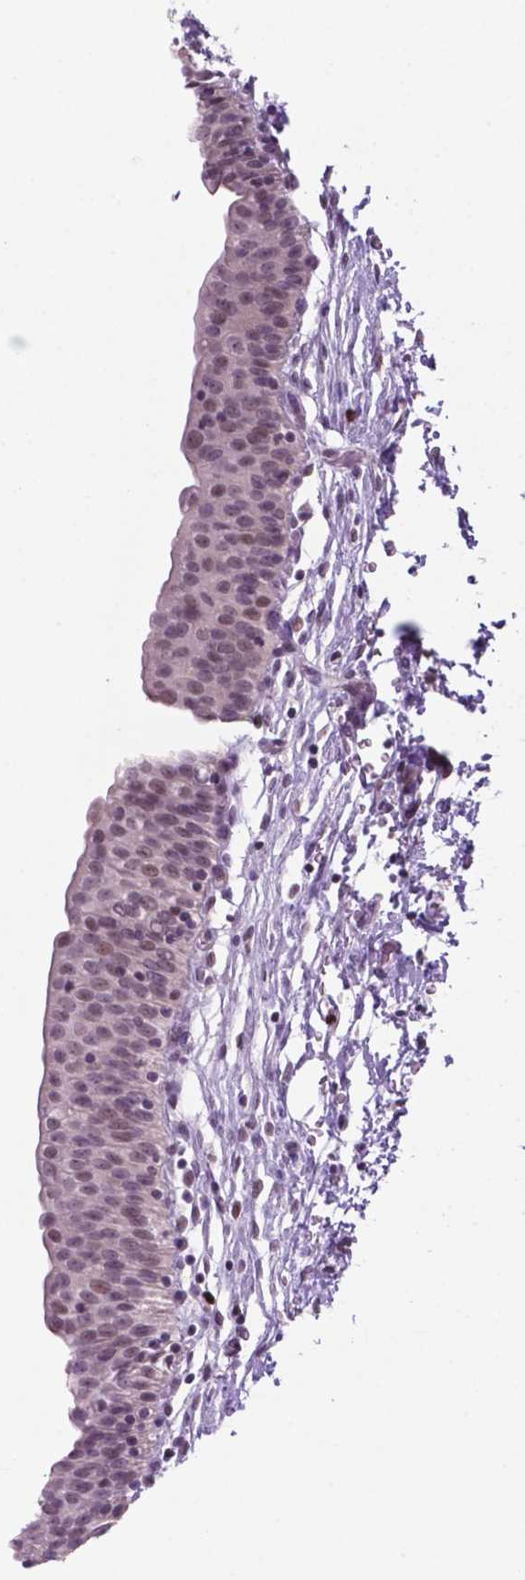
{"staining": {"intensity": "moderate", "quantity": ">75%", "location": "nuclear"}, "tissue": "urinary bladder", "cell_type": "Urothelial cells", "image_type": "normal", "snomed": [{"axis": "morphology", "description": "Normal tissue, NOS"}, {"axis": "topography", "description": "Urinary bladder"}], "caption": "About >75% of urothelial cells in normal urinary bladder show moderate nuclear protein positivity as visualized by brown immunohistochemical staining.", "gene": "NCAPH2", "patient": {"sex": "male", "age": 56}}